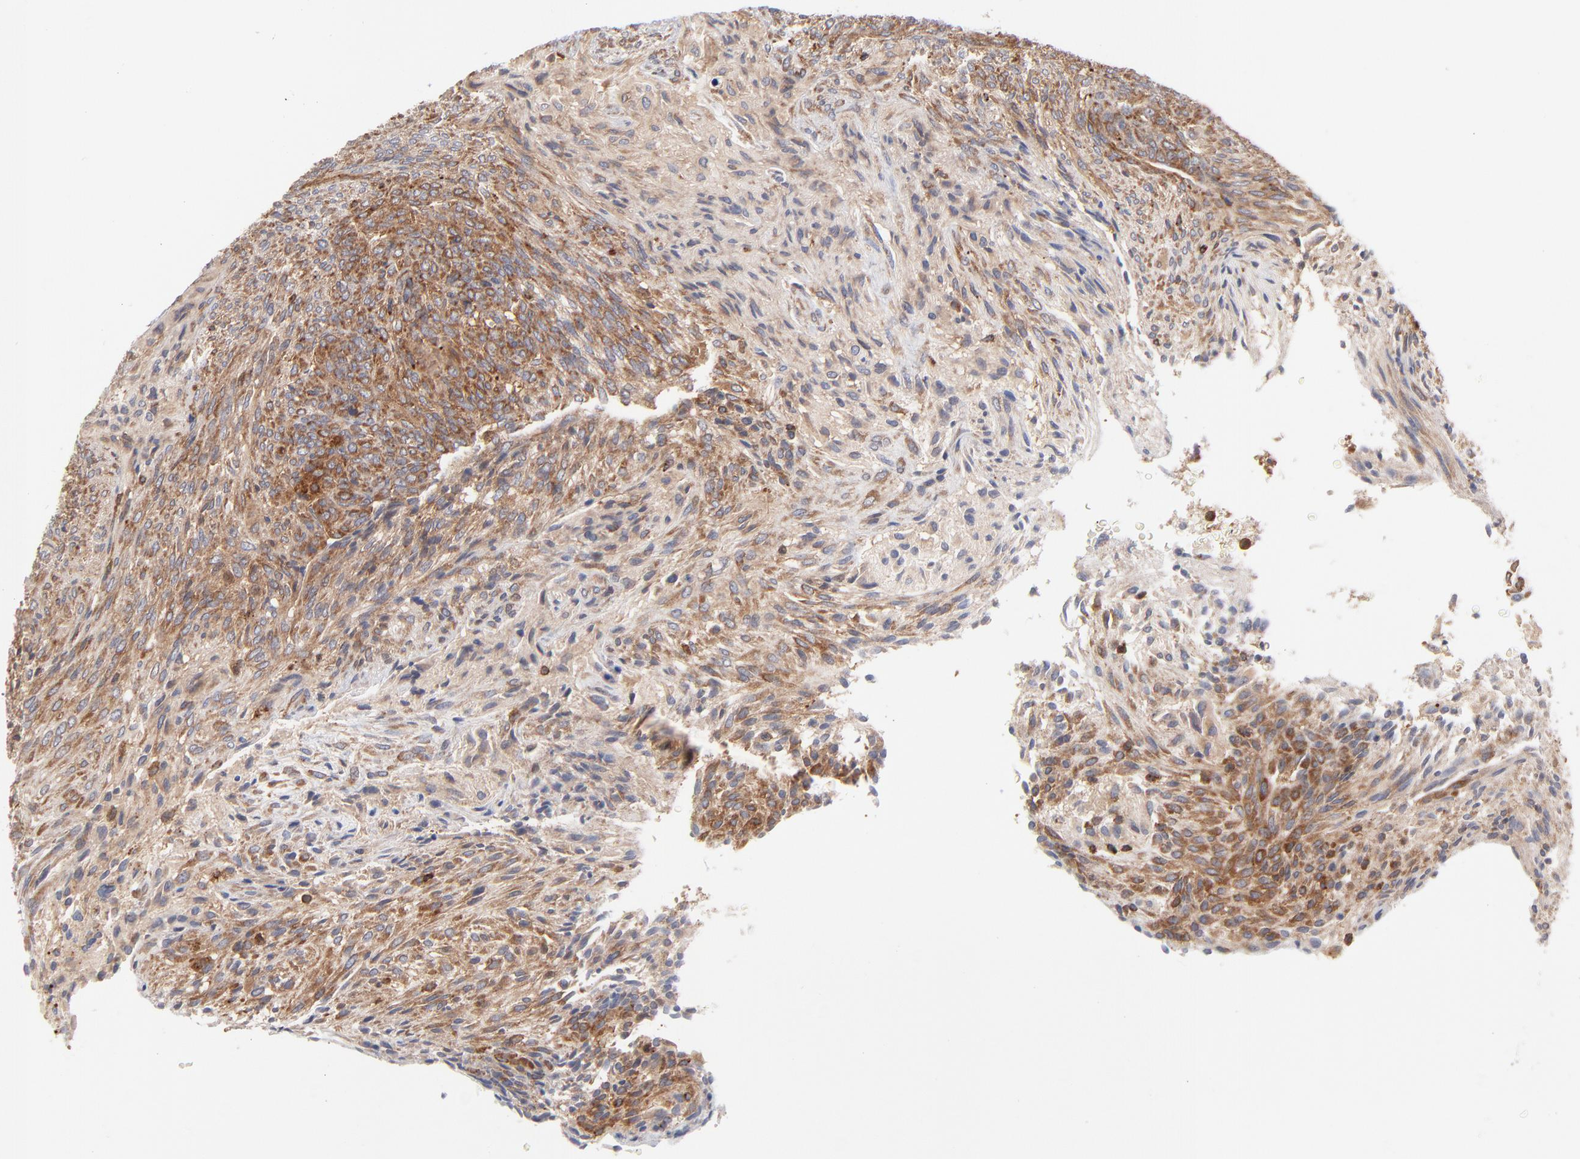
{"staining": {"intensity": "moderate", "quantity": ">75%", "location": "cytoplasmic/membranous"}, "tissue": "glioma", "cell_type": "Tumor cells", "image_type": "cancer", "snomed": [{"axis": "morphology", "description": "Glioma, malignant, High grade"}, {"axis": "topography", "description": "Cerebral cortex"}], "caption": "The image reveals staining of malignant glioma (high-grade), revealing moderate cytoplasmic/membranous protein expression (brown color) within tumor cells.", "gene": "WIPF1", "patient": {"sex": "female", "age": 55}}